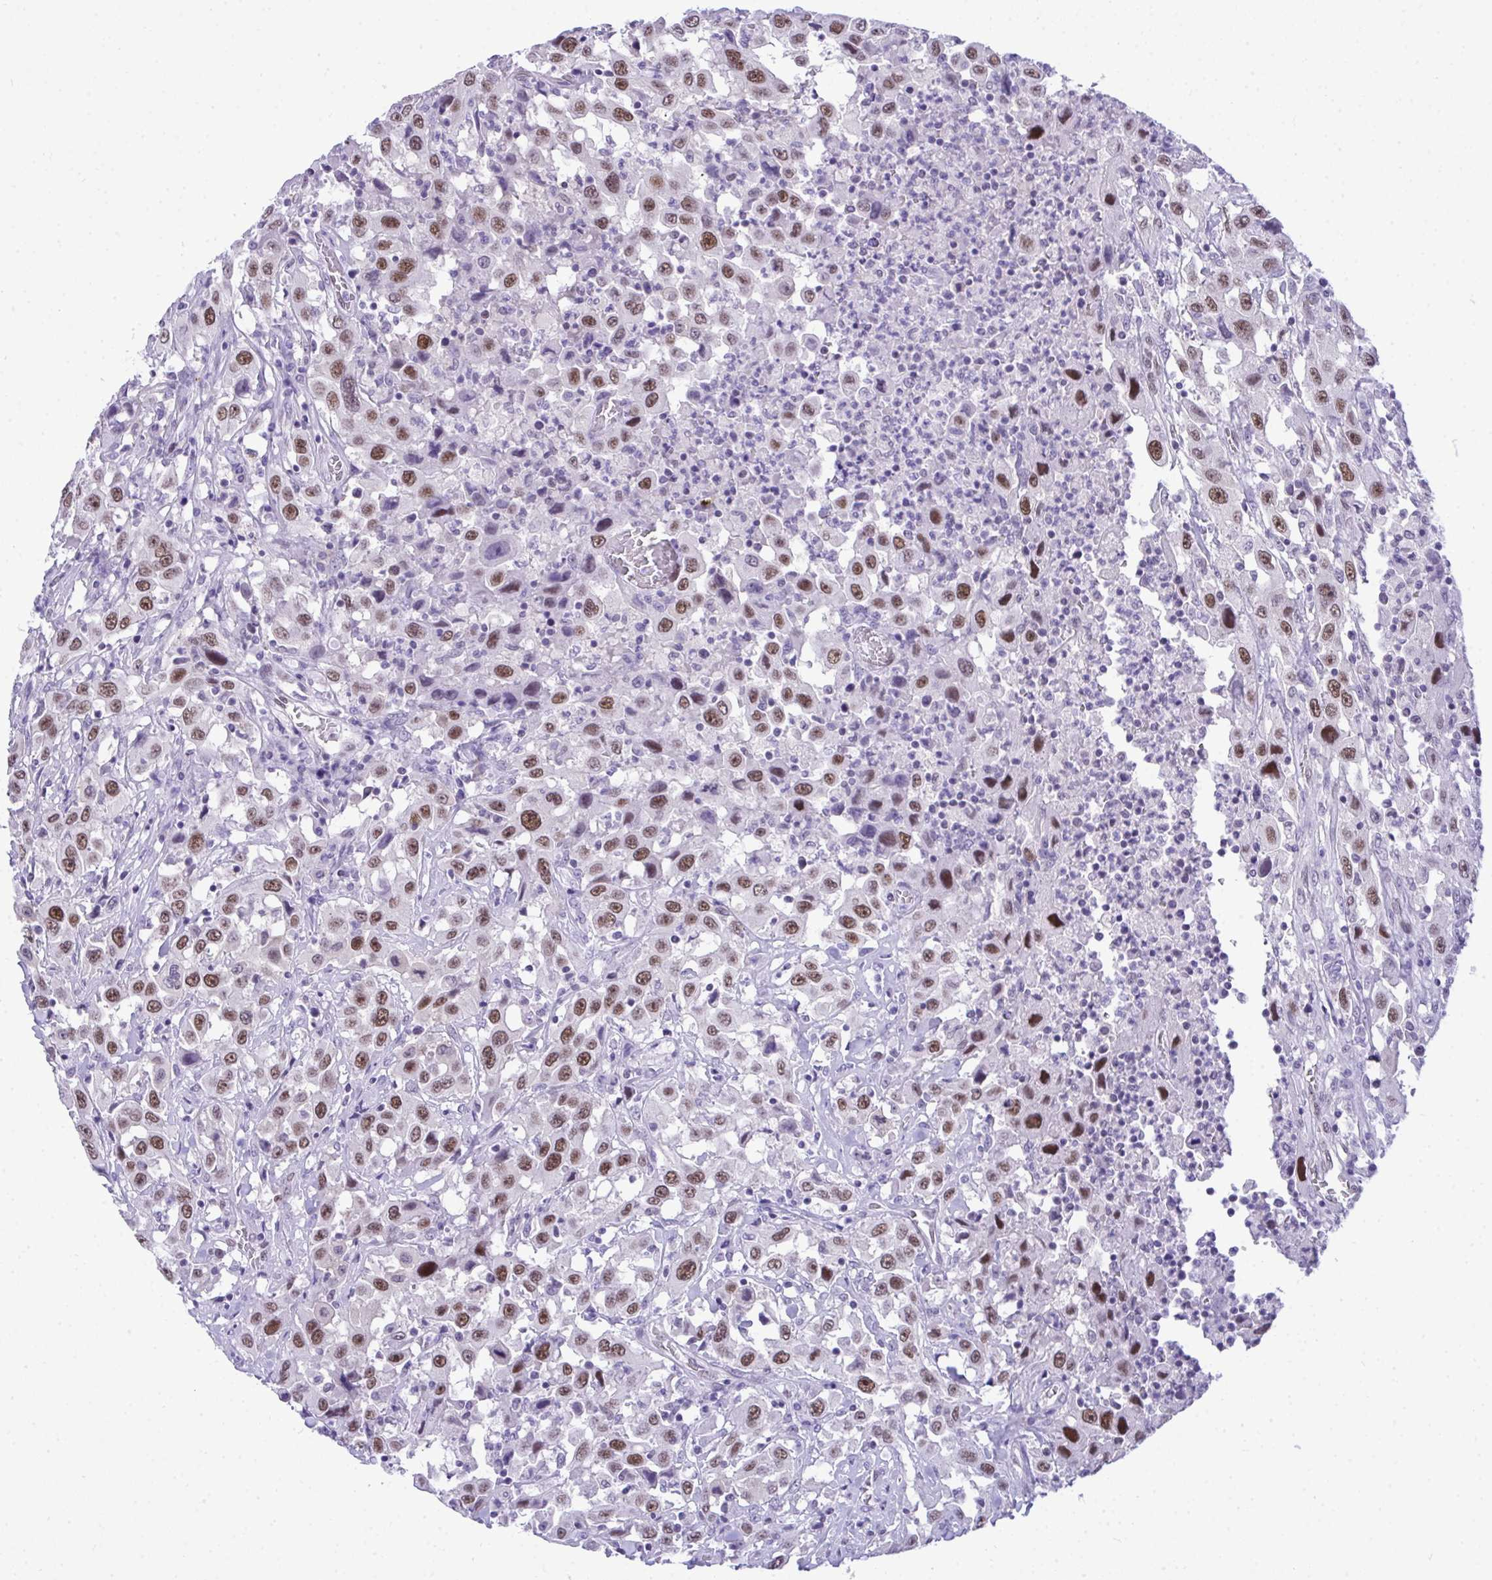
{"staining": {"intensity": "moderate", "quantity": ">75%", "location": "nuclear"}, "tissue": "urothelial cancer", "cell_type": "Tumor cells", "image_type": "cancer", "snomed": [{"axis": "morphology", "description": "Urothelial carcinoma, High grade"}, {"axis": "topography", "description": "Urinary bladder"}], "caption": "A histopathology image showing moderate nuclear staining in approximately >75% of tumor cells in urothelial cancer, as visualized by brown immunohistochemical staining.", "gene": "TEAD4", "patient": {"sex": "male", "age": 61}}